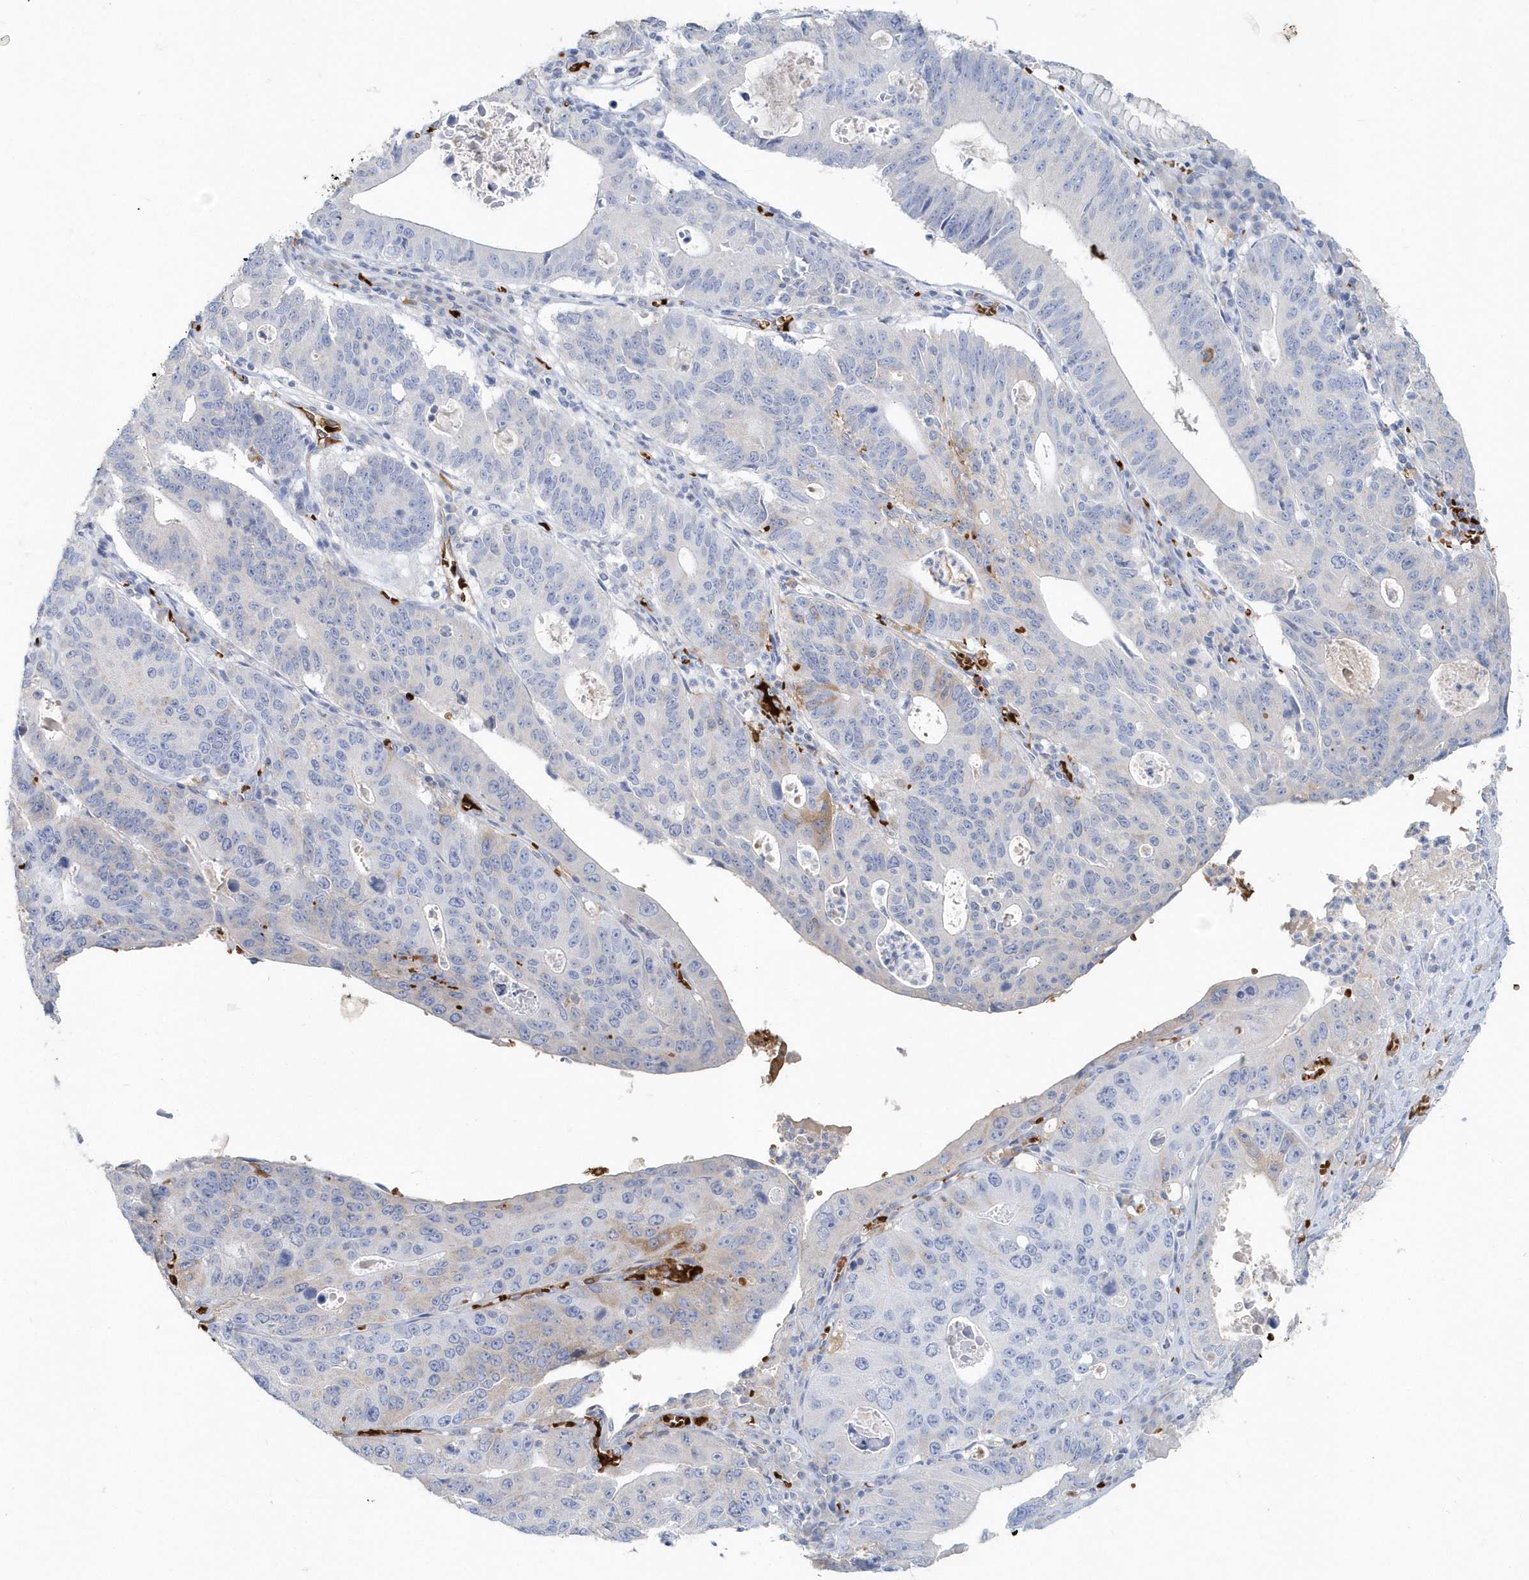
{"staining": {"intensity": "moderate", "quantity": "25%-75%", "location": "cytoplasmic/membranous"}, "tissue": "stomach cancer", "cell_type": "Tumor cells", "image_type": "cancer", "snomed": [{"axis": "morphology", "description": "Adenocarcinoma, NOS"}, {"axis": "topography", "description": "Stomach"}], "caption": "A brown stain labels moderate cytoplasmic/membranous staining of a protein in human stomach adenocarcinoma tumor cells.", "gene": "HBA2", "patient": {"sex": "male", "age": 59}}